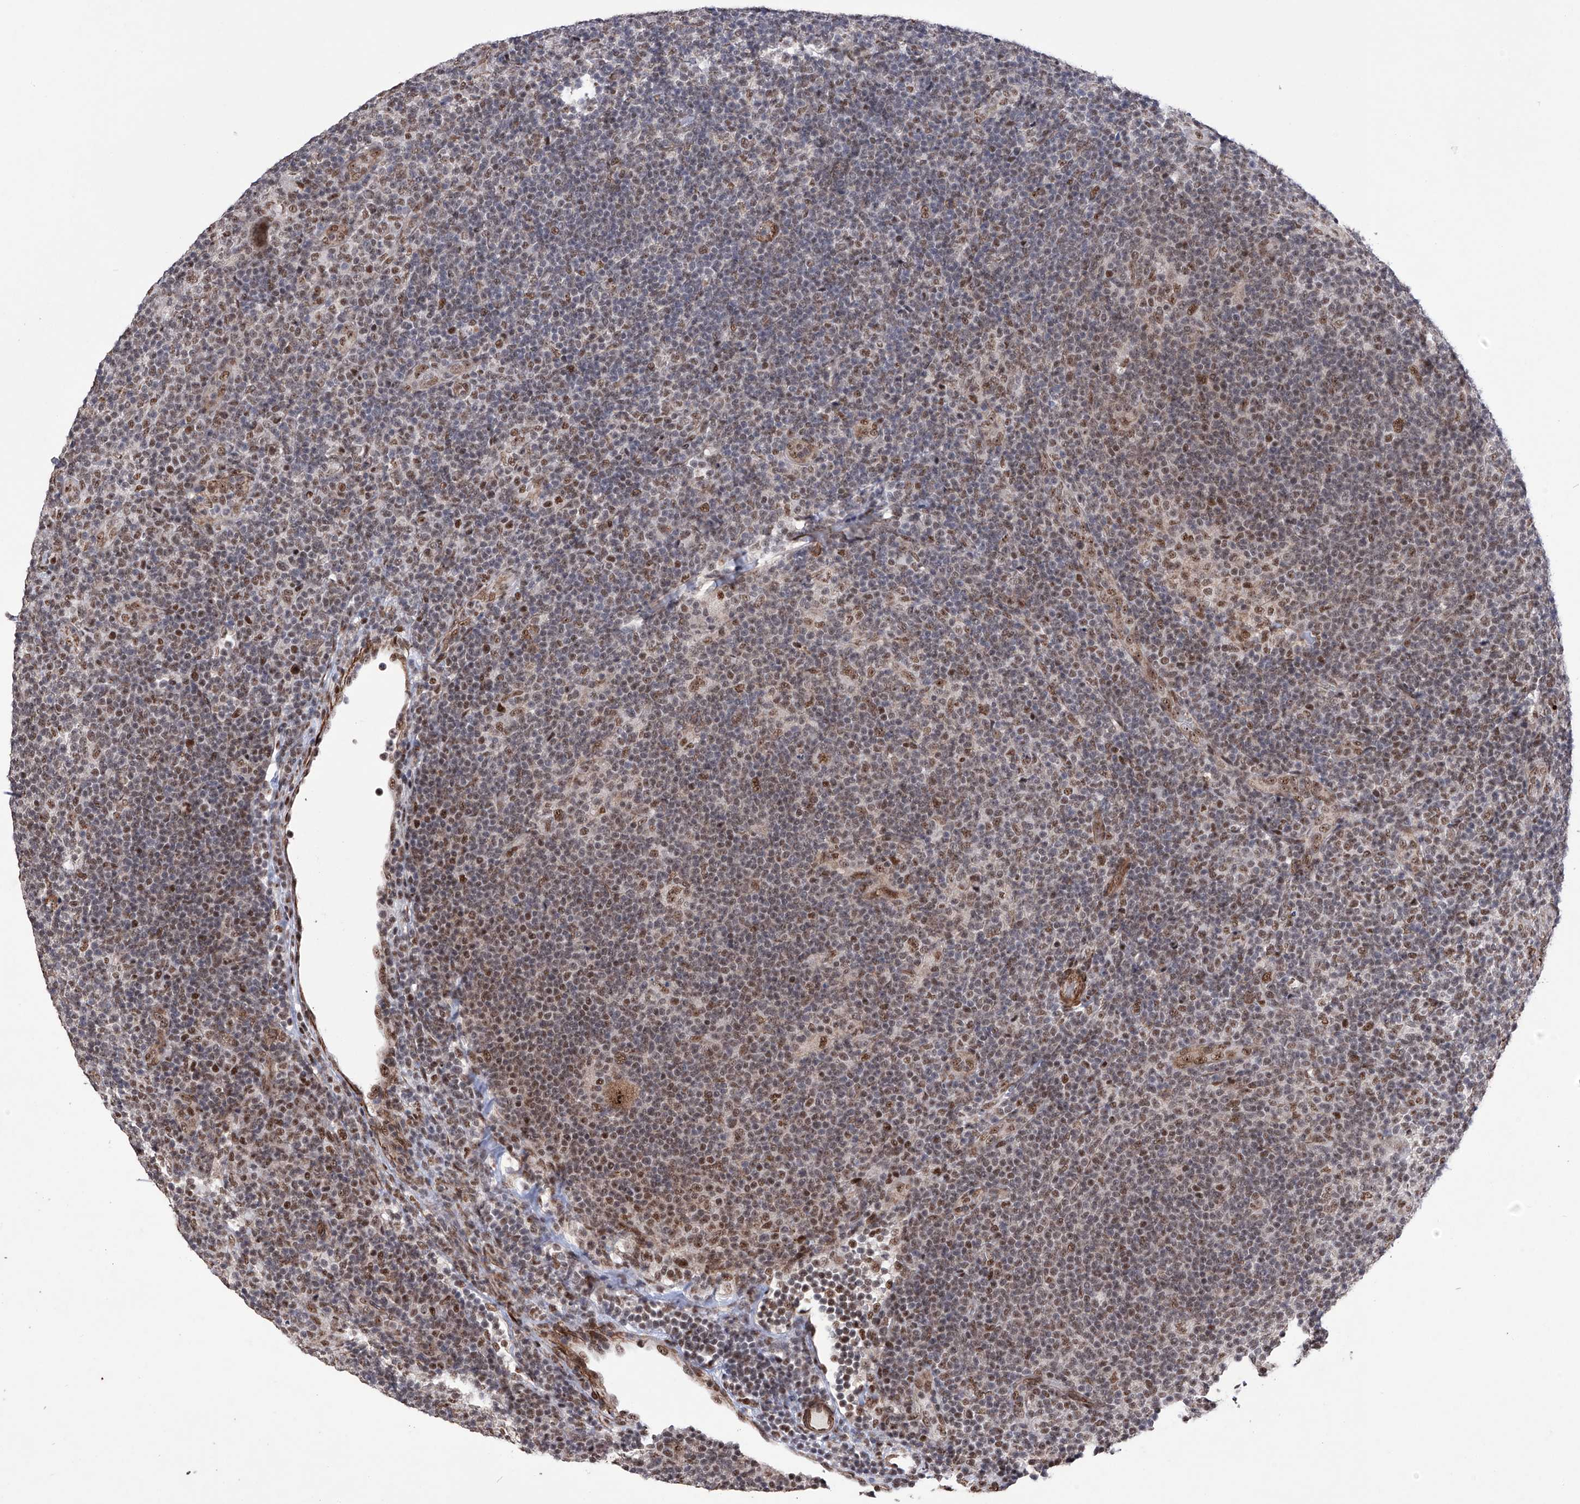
{"staining": {"intensity": "moderate", "quantity": ">75%", "location": "nuclear"}, "tissue": "lymphoma", "cell_type": "Tumor cells", "image_type": "cancer", "snomed": [{"axis": "morphology", "description": "Hodgkin's disease, NOS"}, {"axis": "topography", "description": "Lymph node"}], "caption": "Moderate nuclear protein positivity is present in approximately >75% of tumor cells in Hodgkin's disease.", "gene": "NFATC4", "patient": {"sex": "female", "age": 57}}